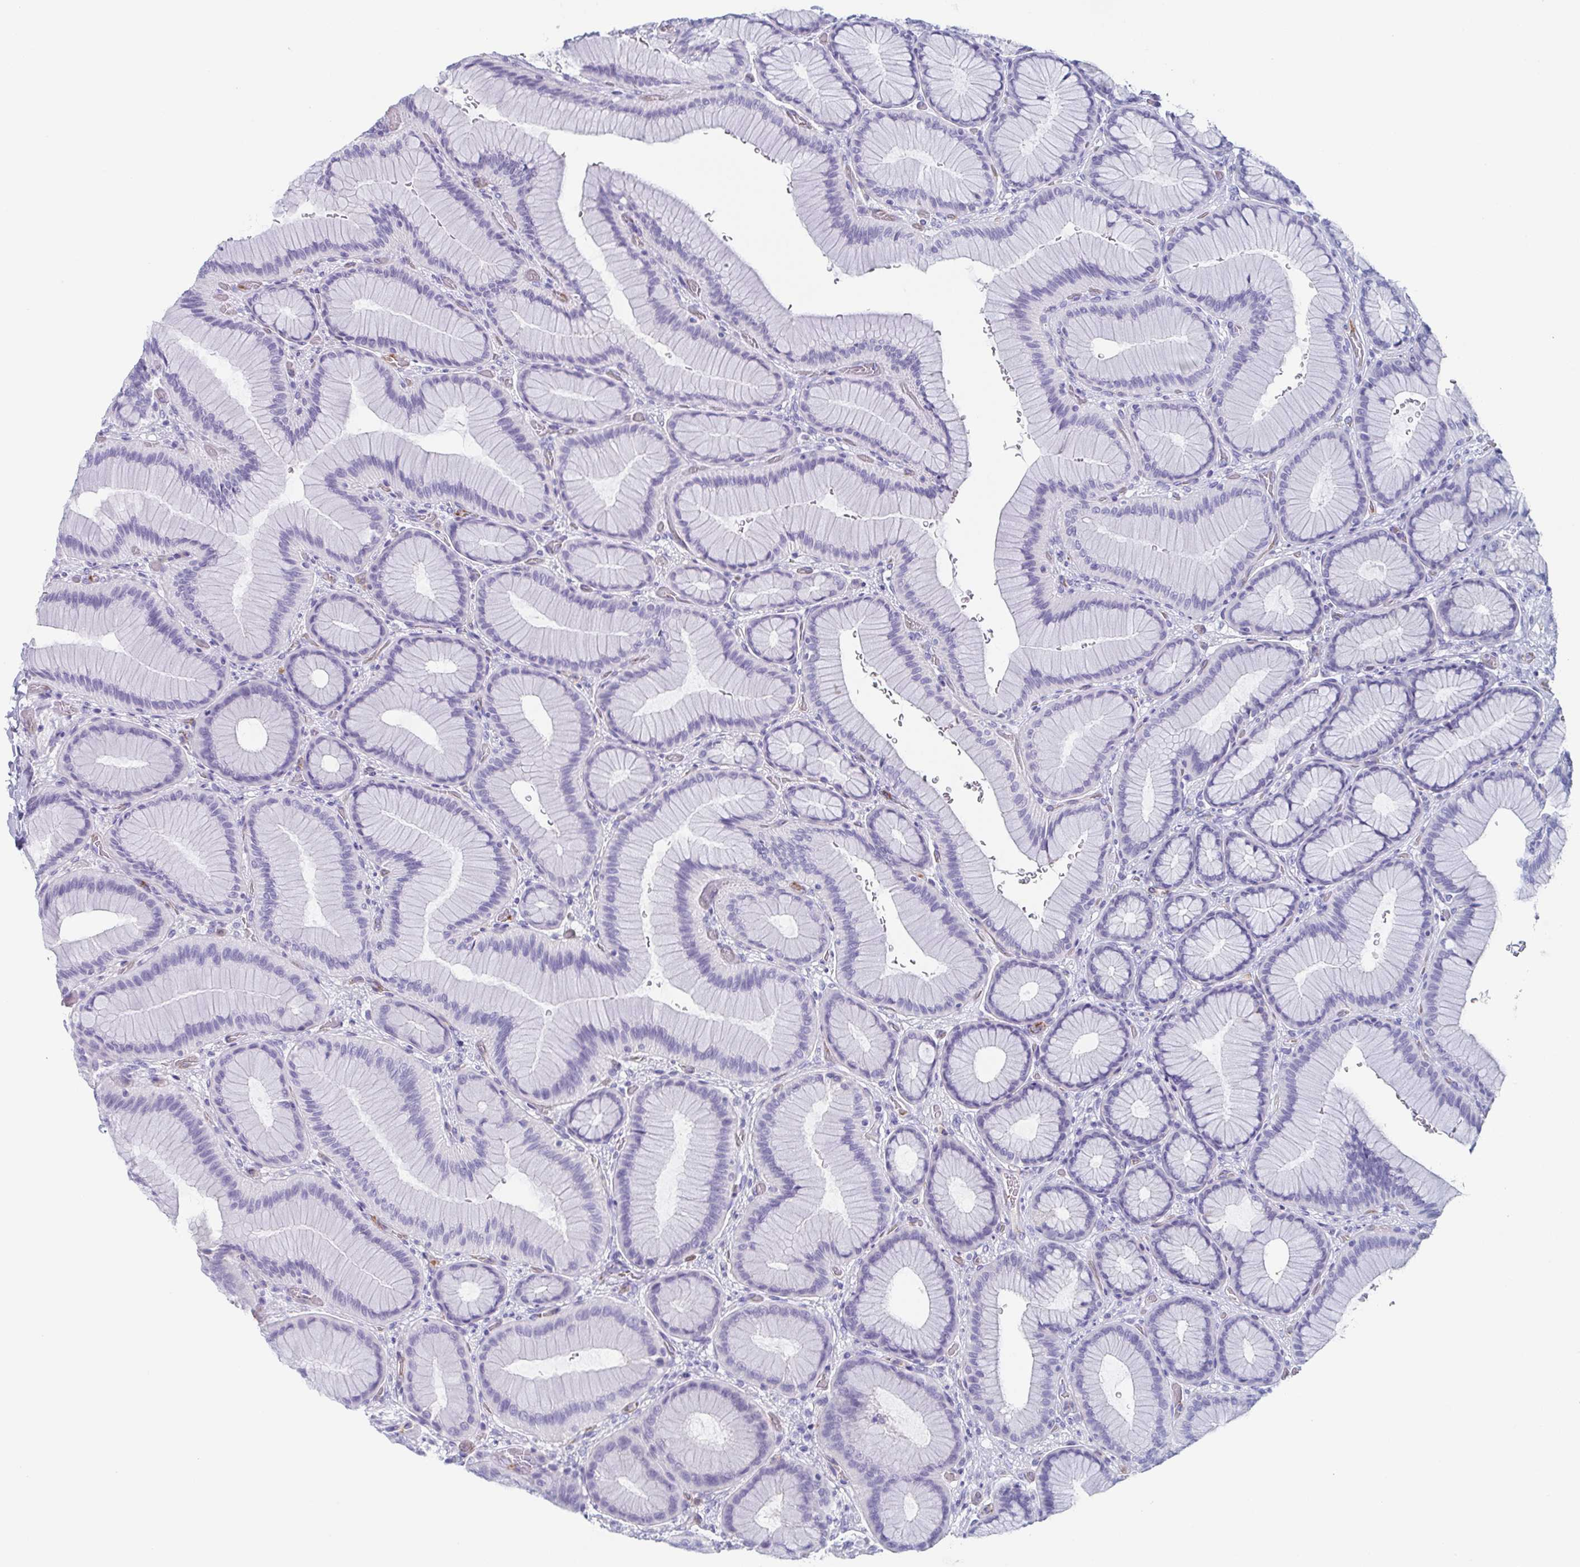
{"staining": {"intensity": "negative", "quantity": "none", "location": "none"}, "tissue": "stomach", "cell_type": "Glandular cells", "image_type": "normal", "snomed": [{"axis": "morphology", "description": "Normal tissue, NOS"}, {"axis": "morphology", "description": "Adenocarcinoma, NOS"}, {"axis": "morphology", "description": "Adenocarcinoma, High grade"}, {"axis": "topography", "description": "Stomach, upper"}, {"axis": "topography", "description": "Stomach"}], "caption": "Immunohistochemistry (IHC) image of unremarkable stomach: human stomach stained with DAB displays no significant protein positivity in glandular cells.", "gene": "LYRM2", "patient": {"sex": "female", "age": 65}}